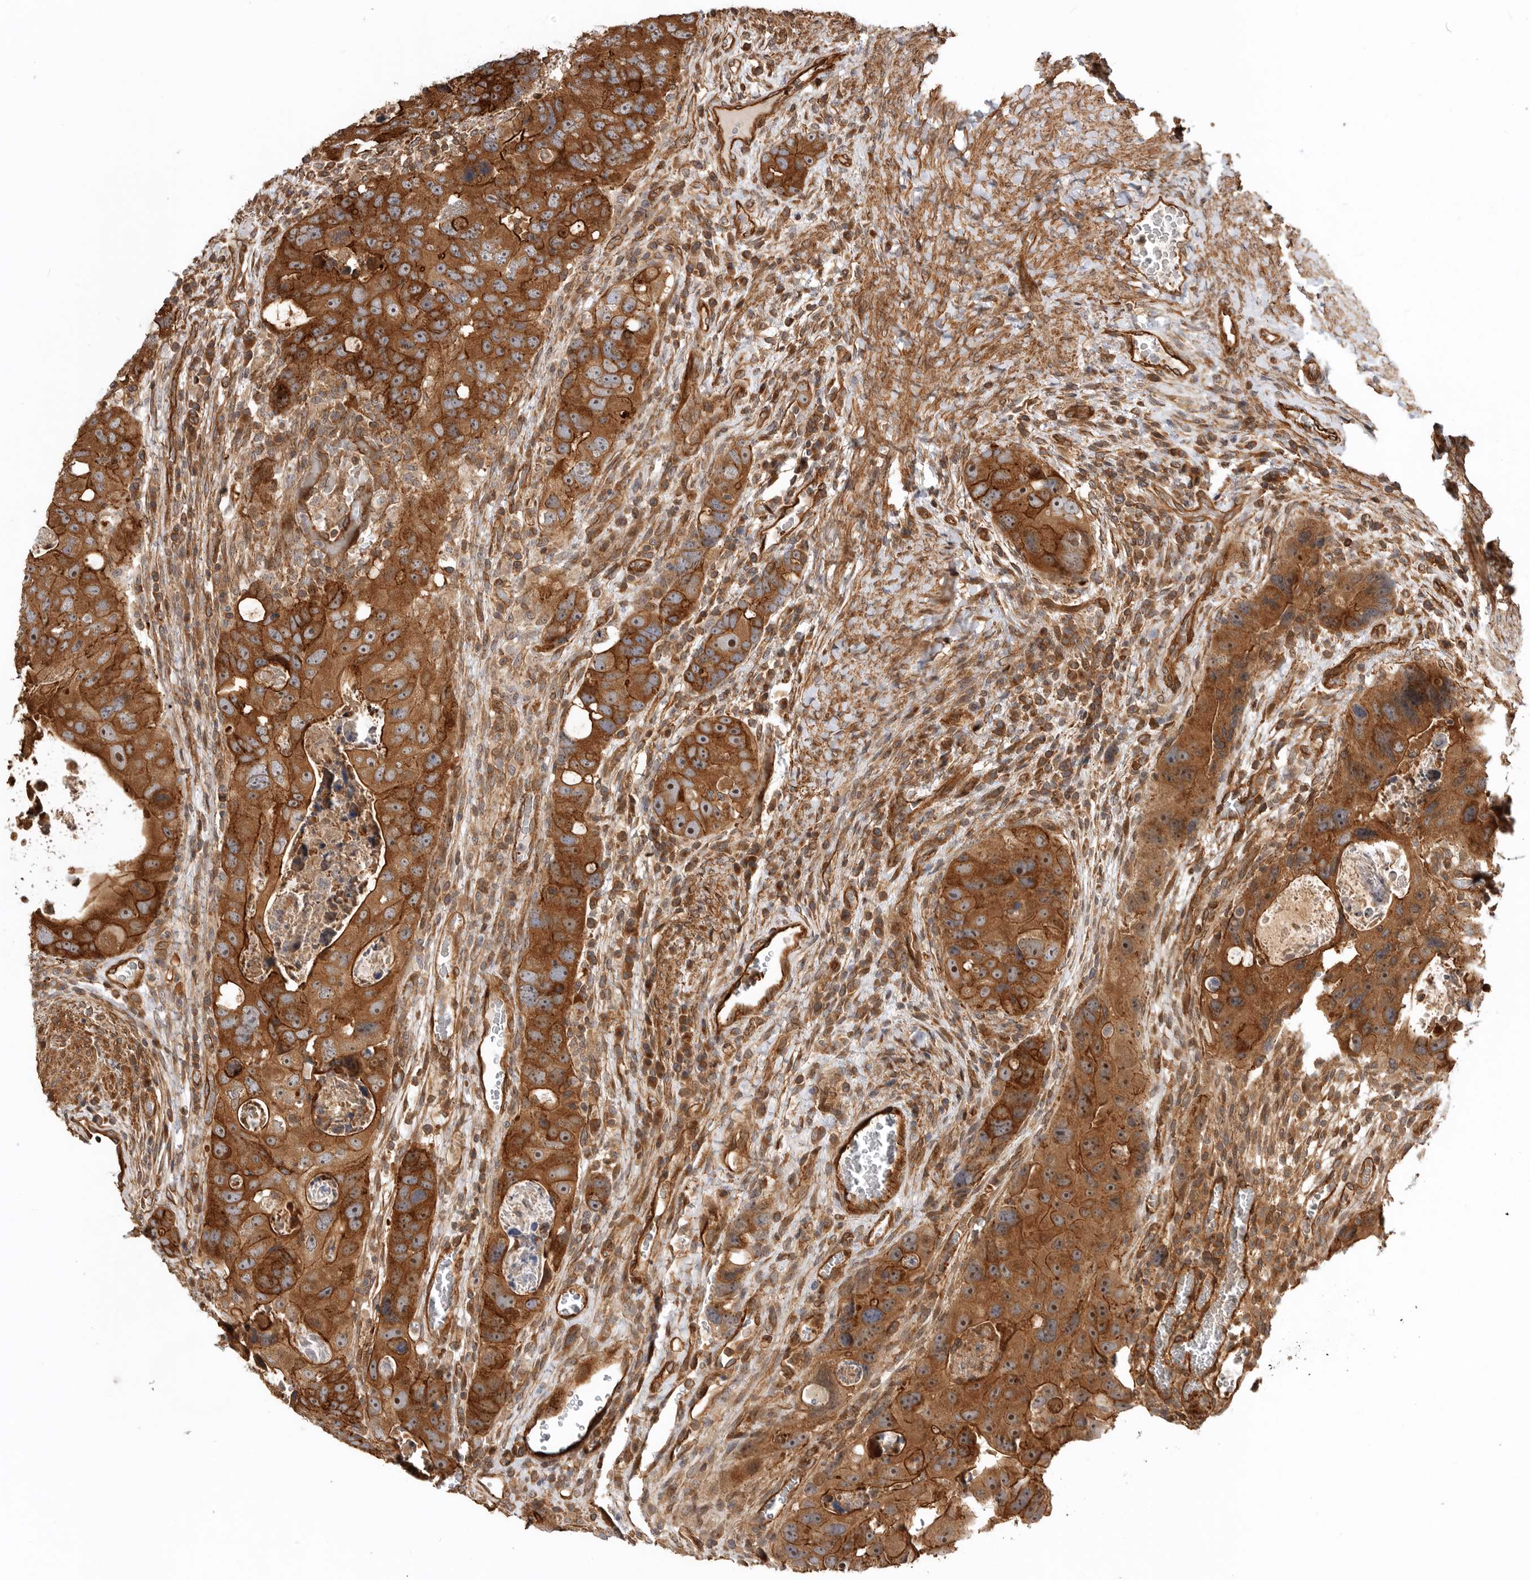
{"staining": {"intensity": "strong", "quantity": ">75%", "location": "cytoplasmic/membranous,nuclear"}, "tissue": "colorectal cancer", "cell_type": "Tumor cells", "image_type": "cancer", "snomed": [{"axis": "morphology", "description": "Adenocarcinoma, NOS"}, {"axis": "topography", "description": "Rectum"}], "caption": "The histopathology image exhibits immunohistochemical staining of adenocarcinoma (colorectal). There is strong cytoplasmic/membranous and nuclear expression is present in approximately >75% of tumor cells. The protein is stained brown, and the nuclei are stained in blue (DAB (3,3'-diaminobenzidine) IHC with brightfield microscopy, high magnification).", "gene": "GPATCH2", "patient": {"sex": "male", "age": 59}}